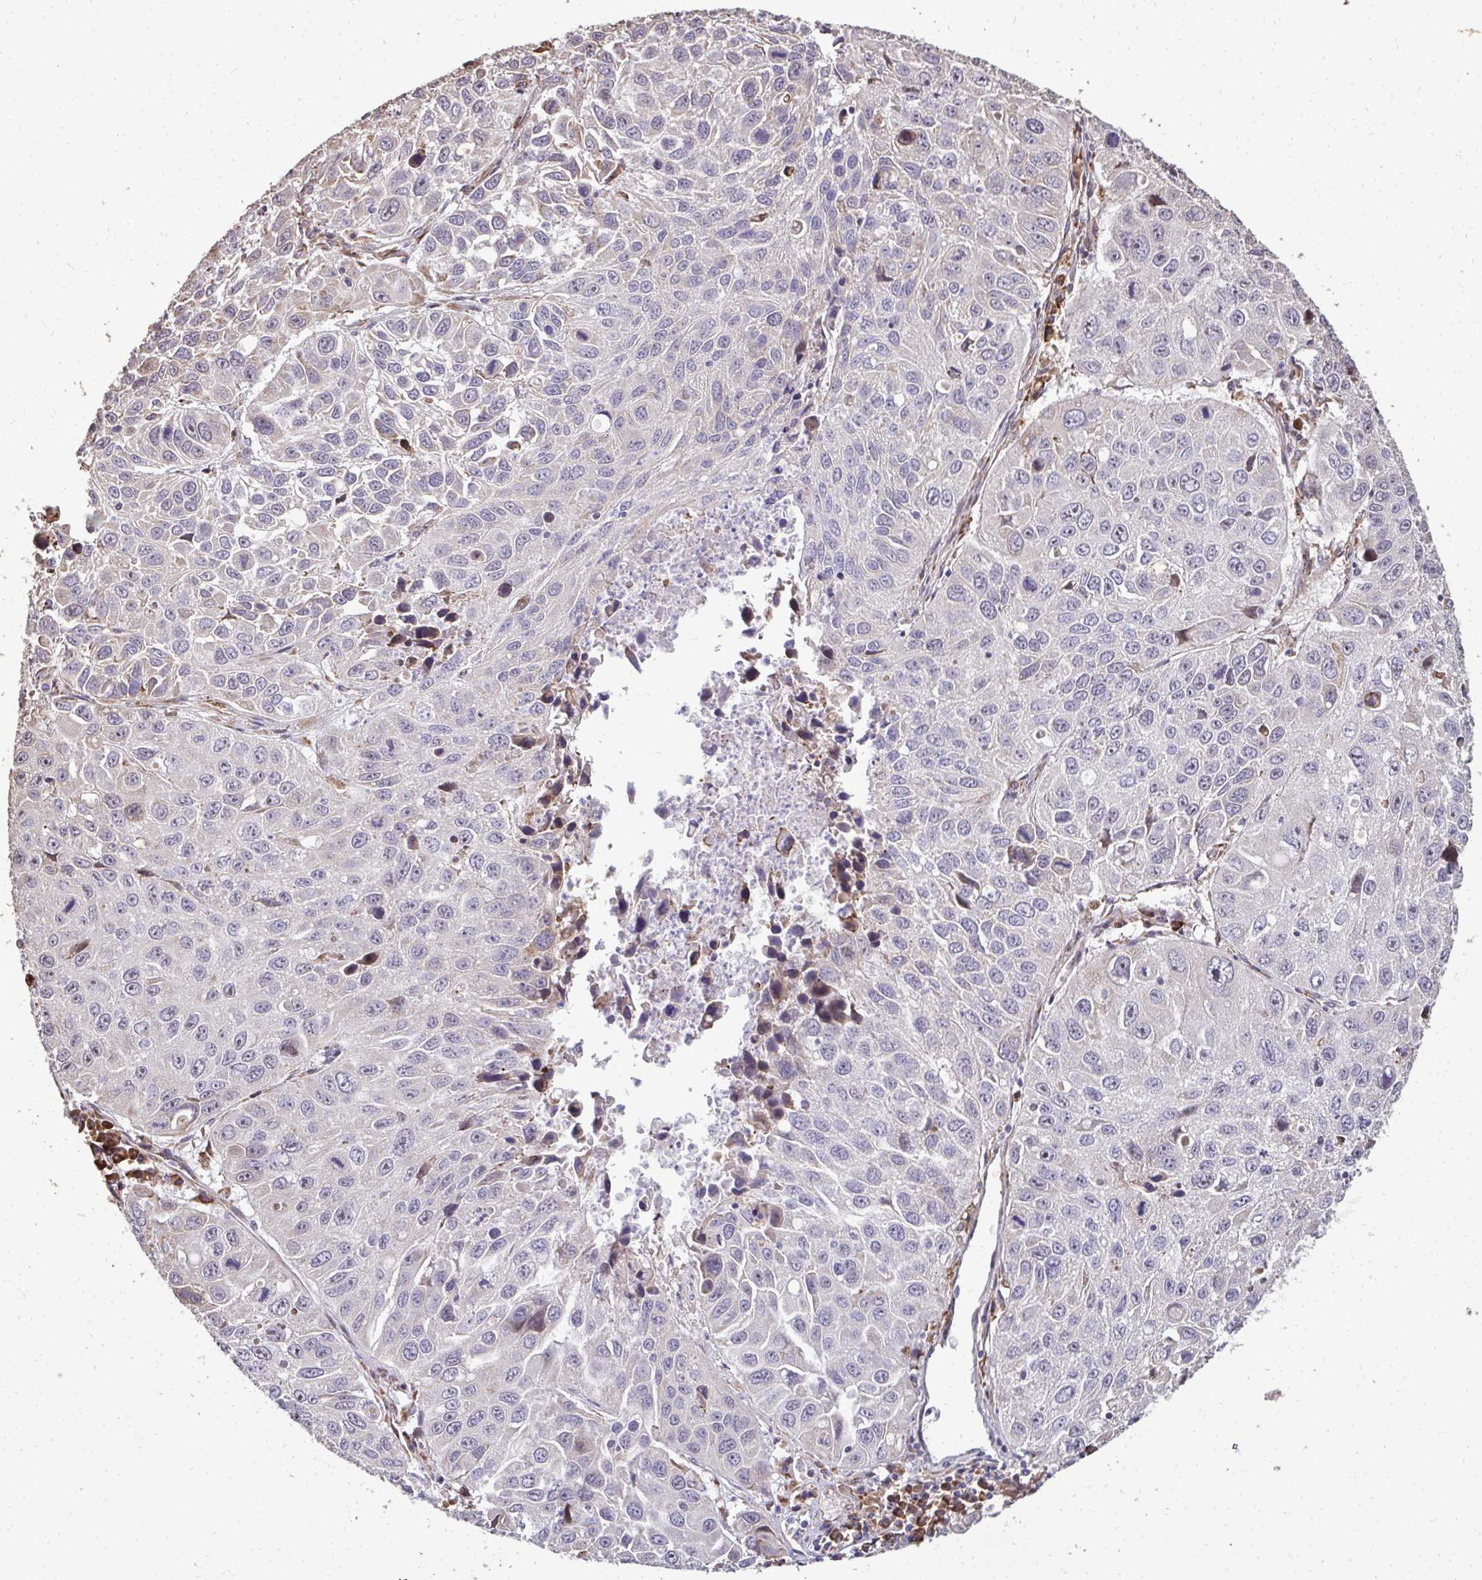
{"staining": {"intensity": "negative", "quantity": "none", "location": "none"}, "tissue": "lung cancer", "cell_type": "Tumor cells", "image_type": "cancer", "snomed": [{"axis": "morphology", "description": "Squamous cell carcinoma, NOS"}, {"axis": "topography", "description": "Lung"}], "caption": "Immunohistochemical staining of human lung cancer demonstrates no significant staining in tumor cells.", "gene": "FIBCD1", "patient": {"sex": "female", "age": 61}}